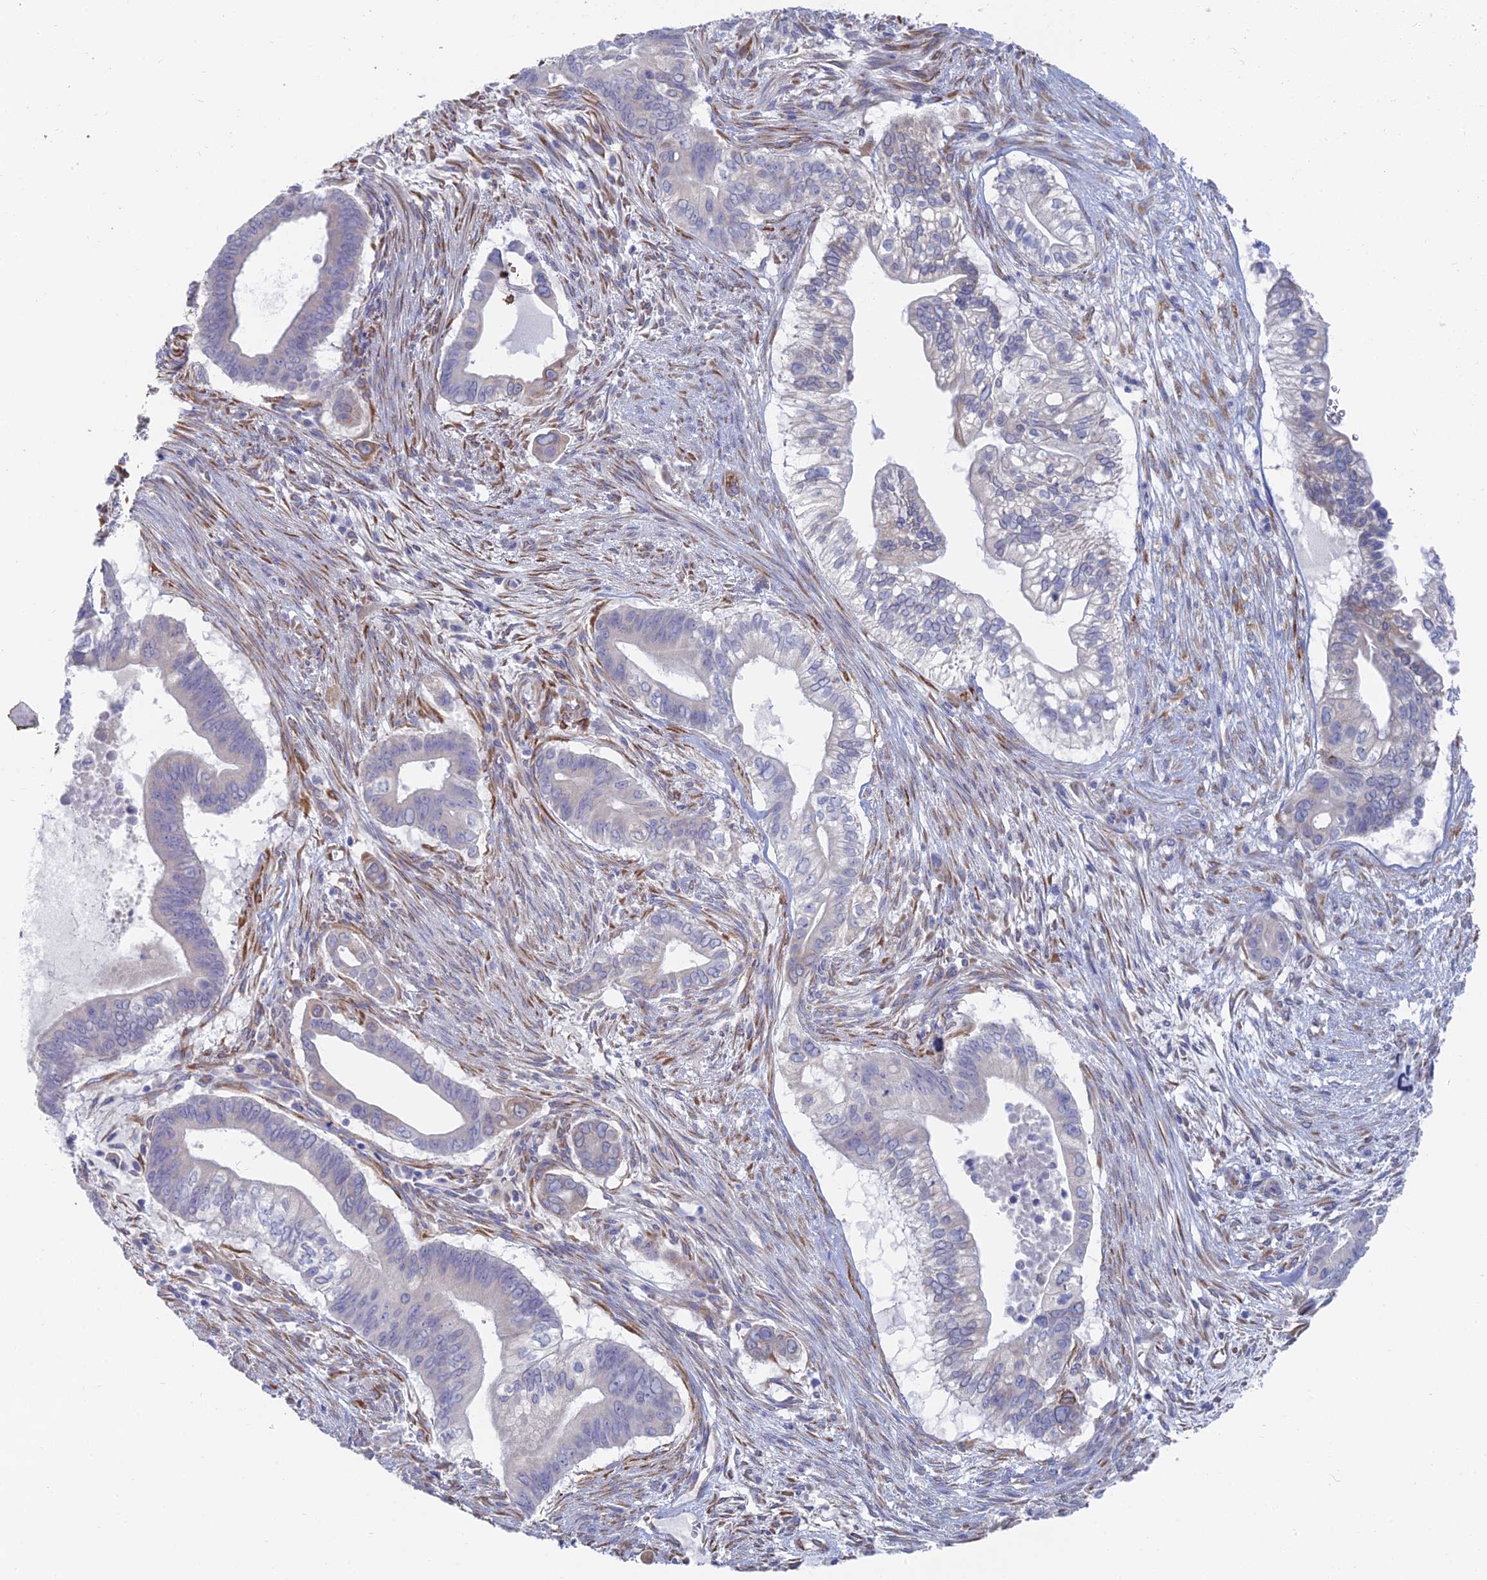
{"staining": {"intensity": "negative", "quantity": "none", "location": "none"}, "tissue": "pancreatic cancer", "cell_type": "Tumor cells", "image_type": "cancer", "snomed": [{"axis": "morphology", "description": "Adenocarcinoma, NOS"}, {"axis": "topography", "description": "Pancreas"}], "caption": "Immunohistochemistry of human adenocarcinoma (pancreatic) reveals no positivity in tumor cells.", "gene": "TNNT3", "patient": {"sex": "male", "age": 68}}